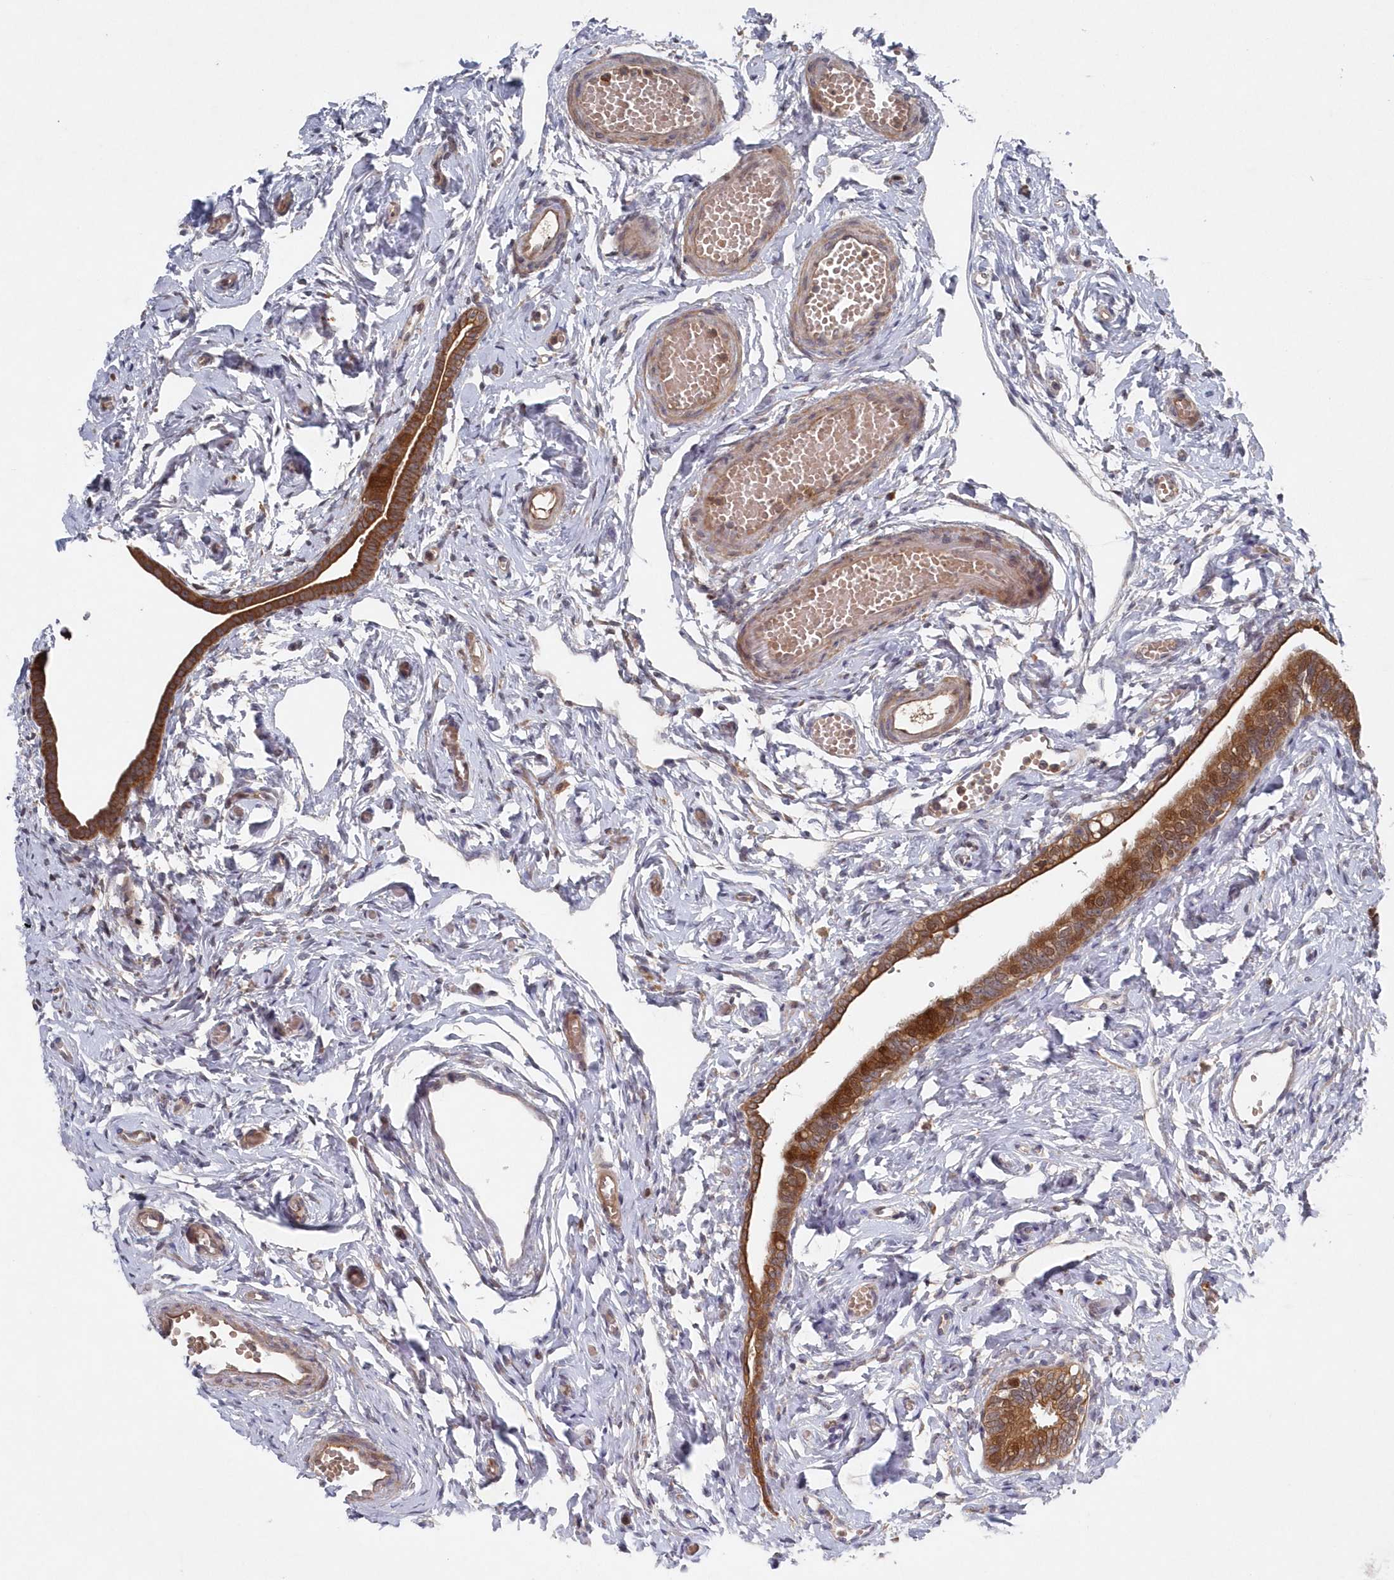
{"staining": {"intensity": "moderate", "quantity": ">75%", "location": "cytoplasmic/membranous"}, "tissue": "fallopian tube", "cell_type": "Glandular cells", "image_type": "normal", "snomed": [{"axis": "morphology", "description": "Normal tissue, NOS"}, {"axis": "topography", "description": "Fallopian tube"}], "caption": "Immunohistochemical staining of benign human fallopian tube shows medium levels of moderate cytoplasmic/membranous expression in about >75% of glandular cells.", "gene": "ASNSD1", "patient": {"sex": "female", "age": 71}}